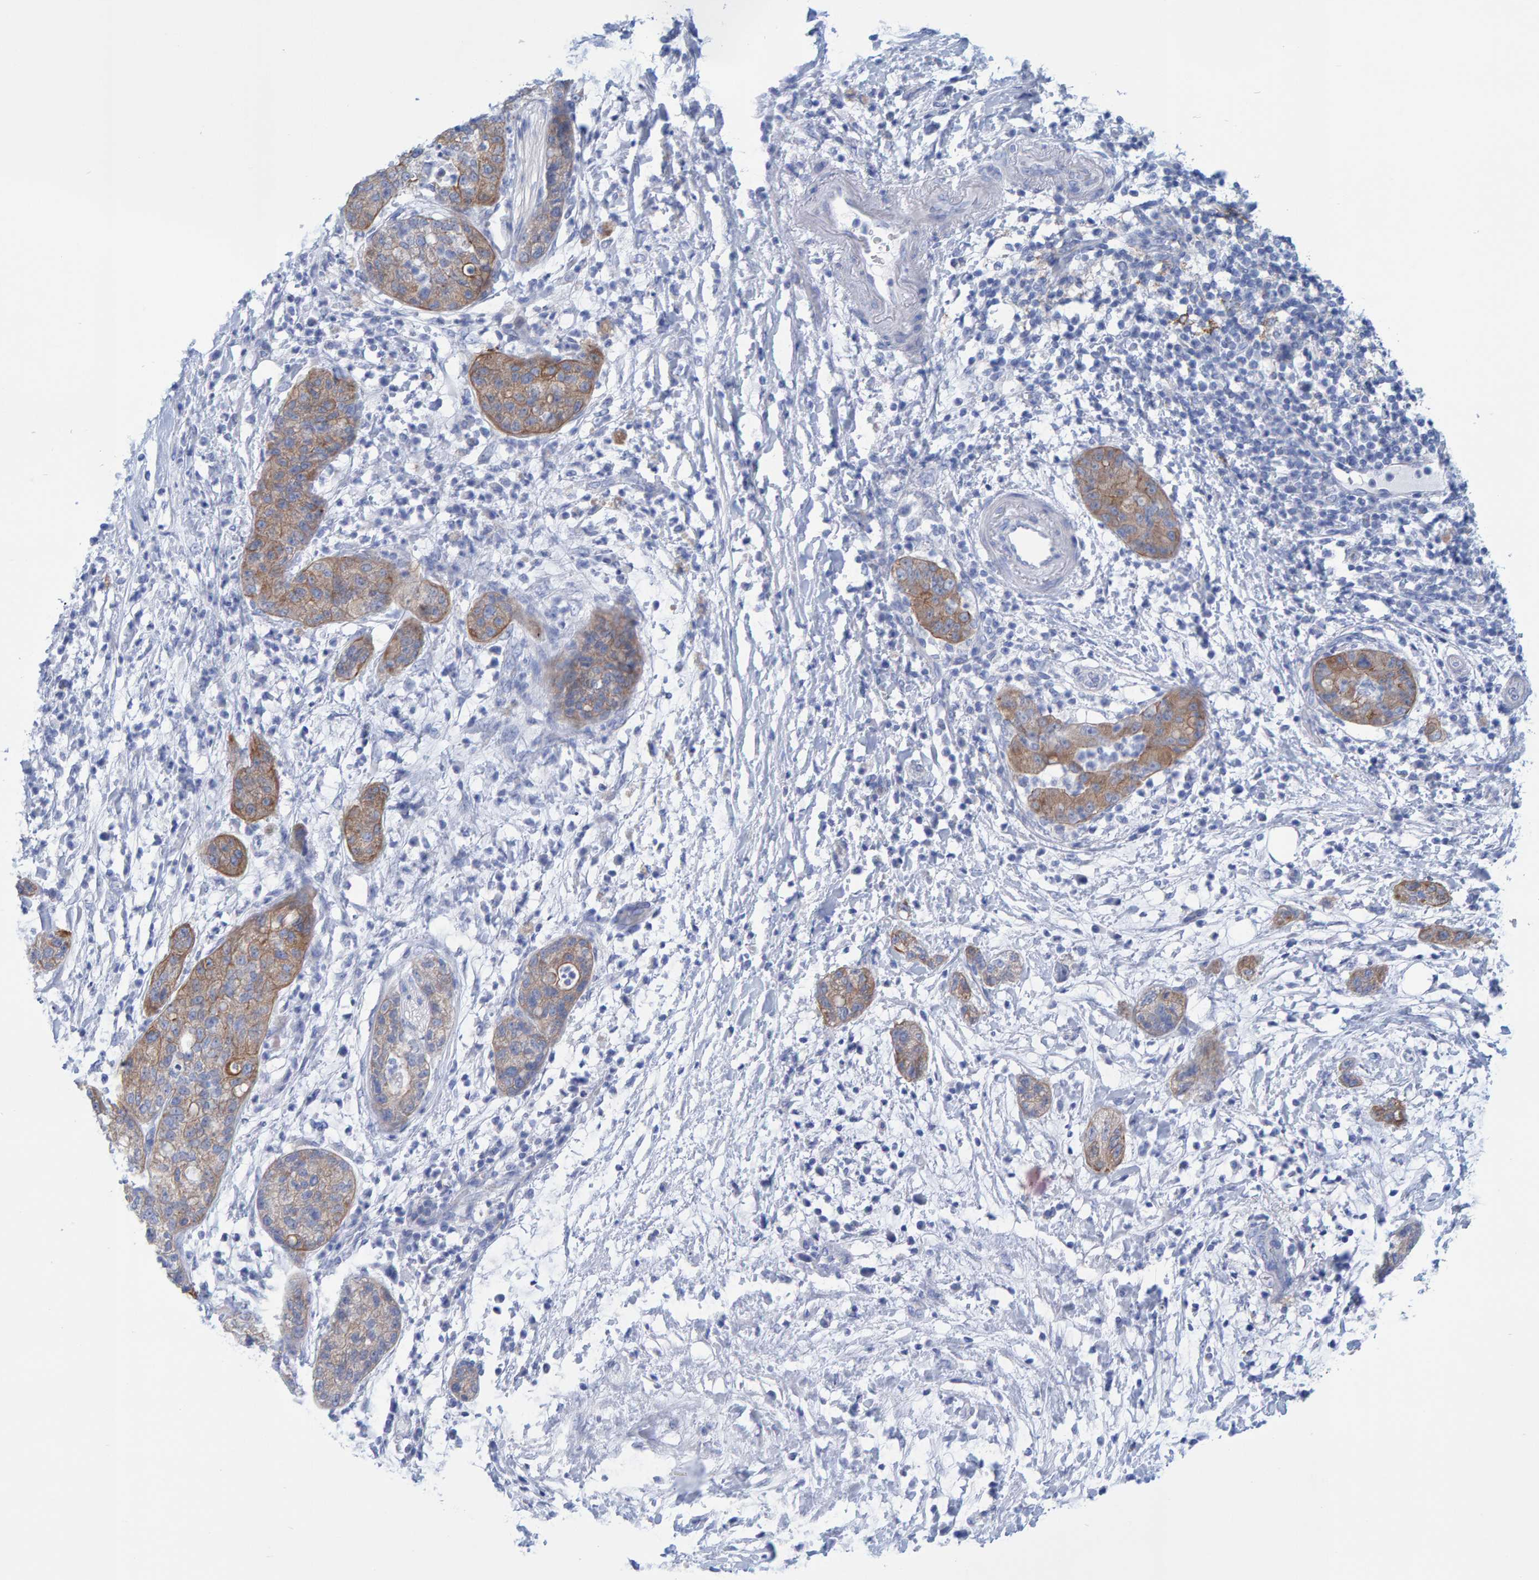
{"staining": {"intensity": "moderate", "quantity": ">75%", "location": "cytoplasmic/membranous"}, "tissue": "pancreatic cancer", "cell_type": "Tumor cells", "image_type": "cancer", "snomed": [{"axis": "morphology", "description": "Adenocarcinoma, NOS"}, {"axis": "topography", "description": "Pancreas"}], "caption": "Moderate cytoplasmic/membranous protein staining is identified in about >75% of tumor cells in adenocarcinoma (pancreatic).", "gene": "JAKMIP3", "patient": {"sex": "female", "age": 78}}